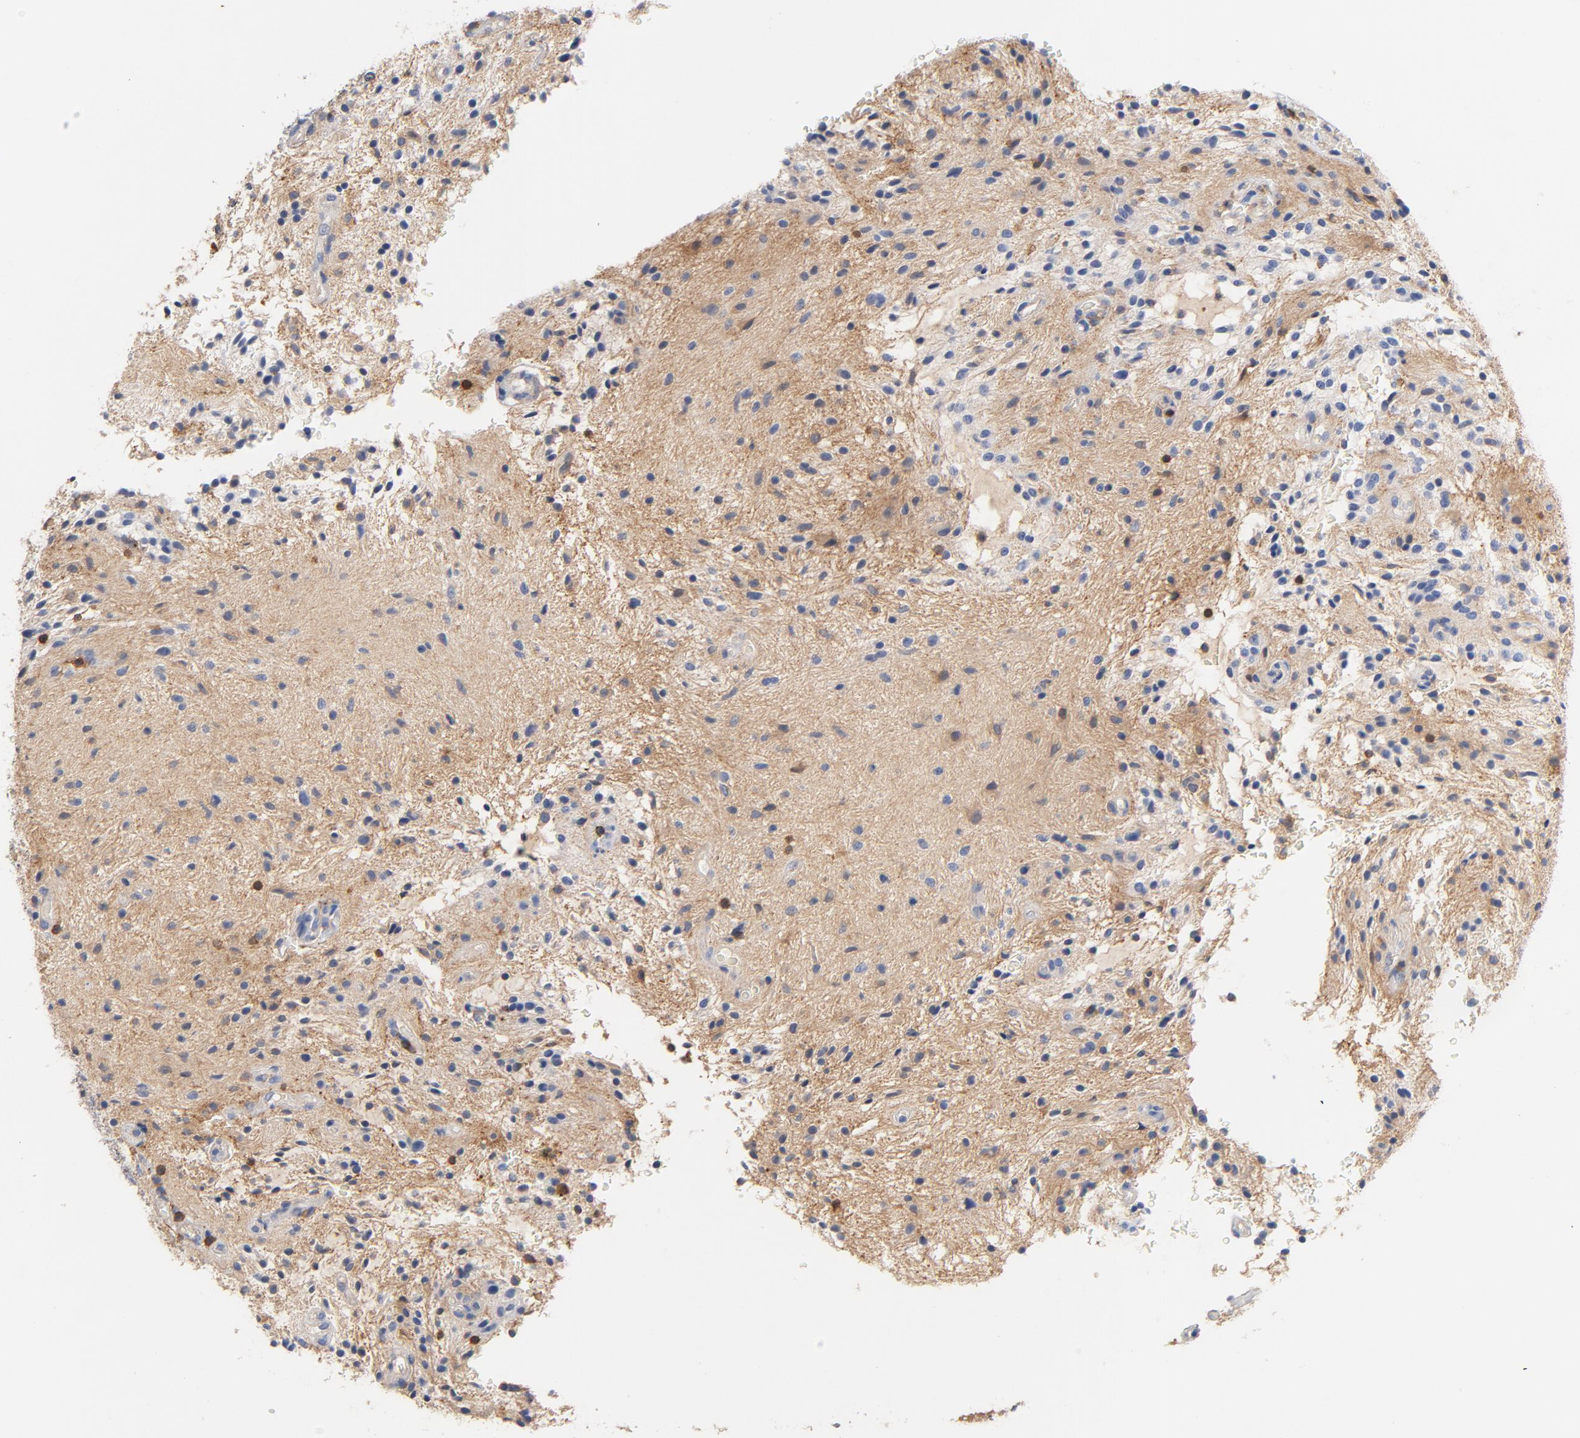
{"staining": {"intensity": "moderate", "quantity": "25%-75%", "location": "cytoplasmic/membranous"}, "tissue": "glioma", "cell_type": "Tumor cells", "image_type": "cancer", "snomed": [{"axis": "morphology", "description": "Glioma, malignant, NOS"}, {"axis": "topography", "description": "Cerebellum"}], "caption": "A micrograph of human glioma stained for a protein shows moderate cytoplasmic/membranous brown staining in tumor cells.", "gene": "EZR", "patient": {"sex": "female", "age": 10}}